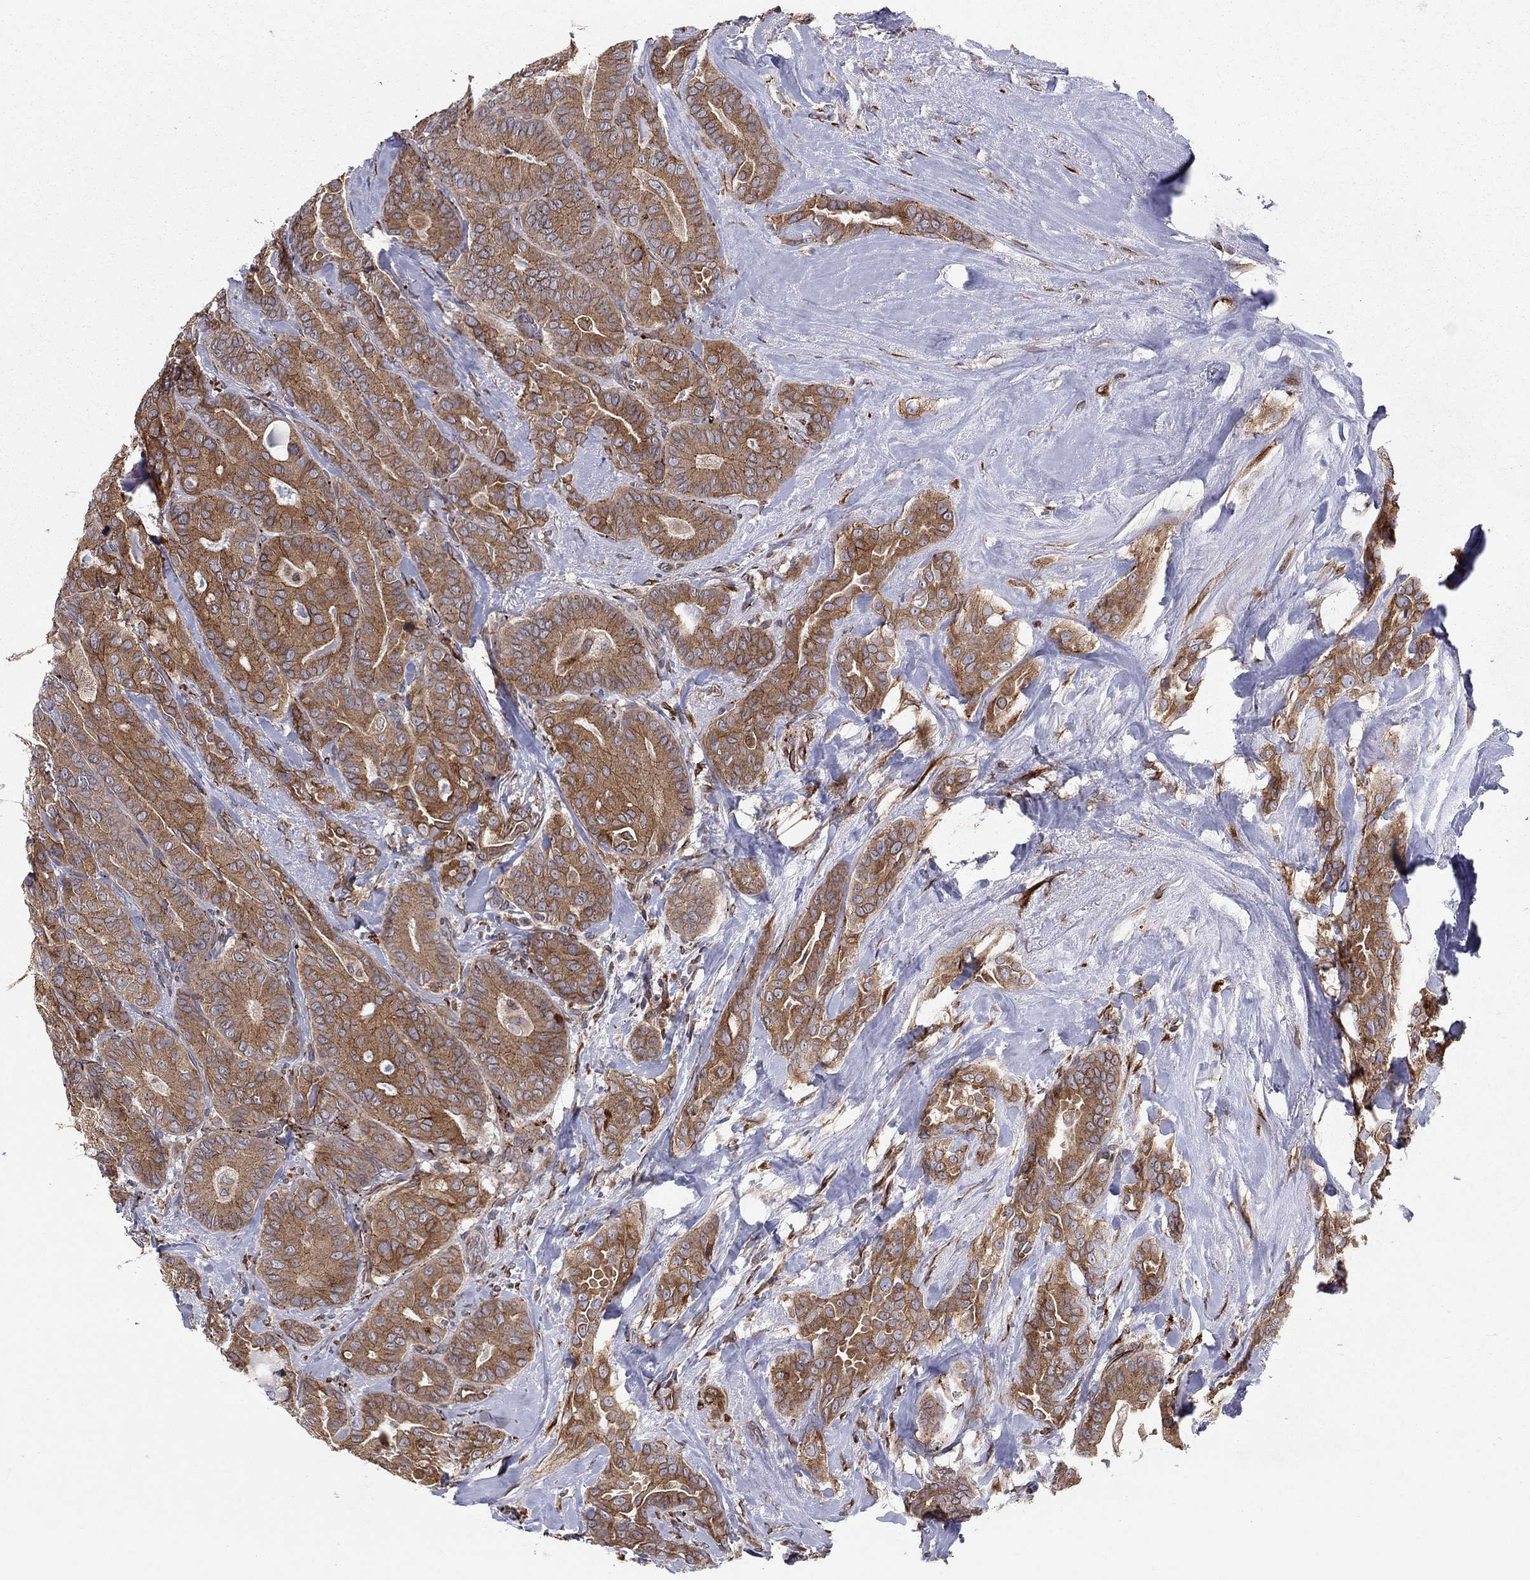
{"staining": {"intensity": "moderate", "quantity": ">75%", "location": "cytoplasmic/membranous"}, "tissue": "thyroid cancer", "cell_type": "Tumor cells", "image_type": "cancer", "snomed": [{"axis": "morphology", "description": "Papillary adenocarcinoma, NOS"}, {"axis": "topography", "description": "Thyroid gland"}], "caption": "The immunohistochemical stain highlights moderate cytoplasmic/membranous expression in tumor cells of thyroid cancer tissue. Ihc stains the protein in brown and the nuclei are stained blue.", "gene": "YIF1A", "patient": {"sex": "male", "age": 61}}